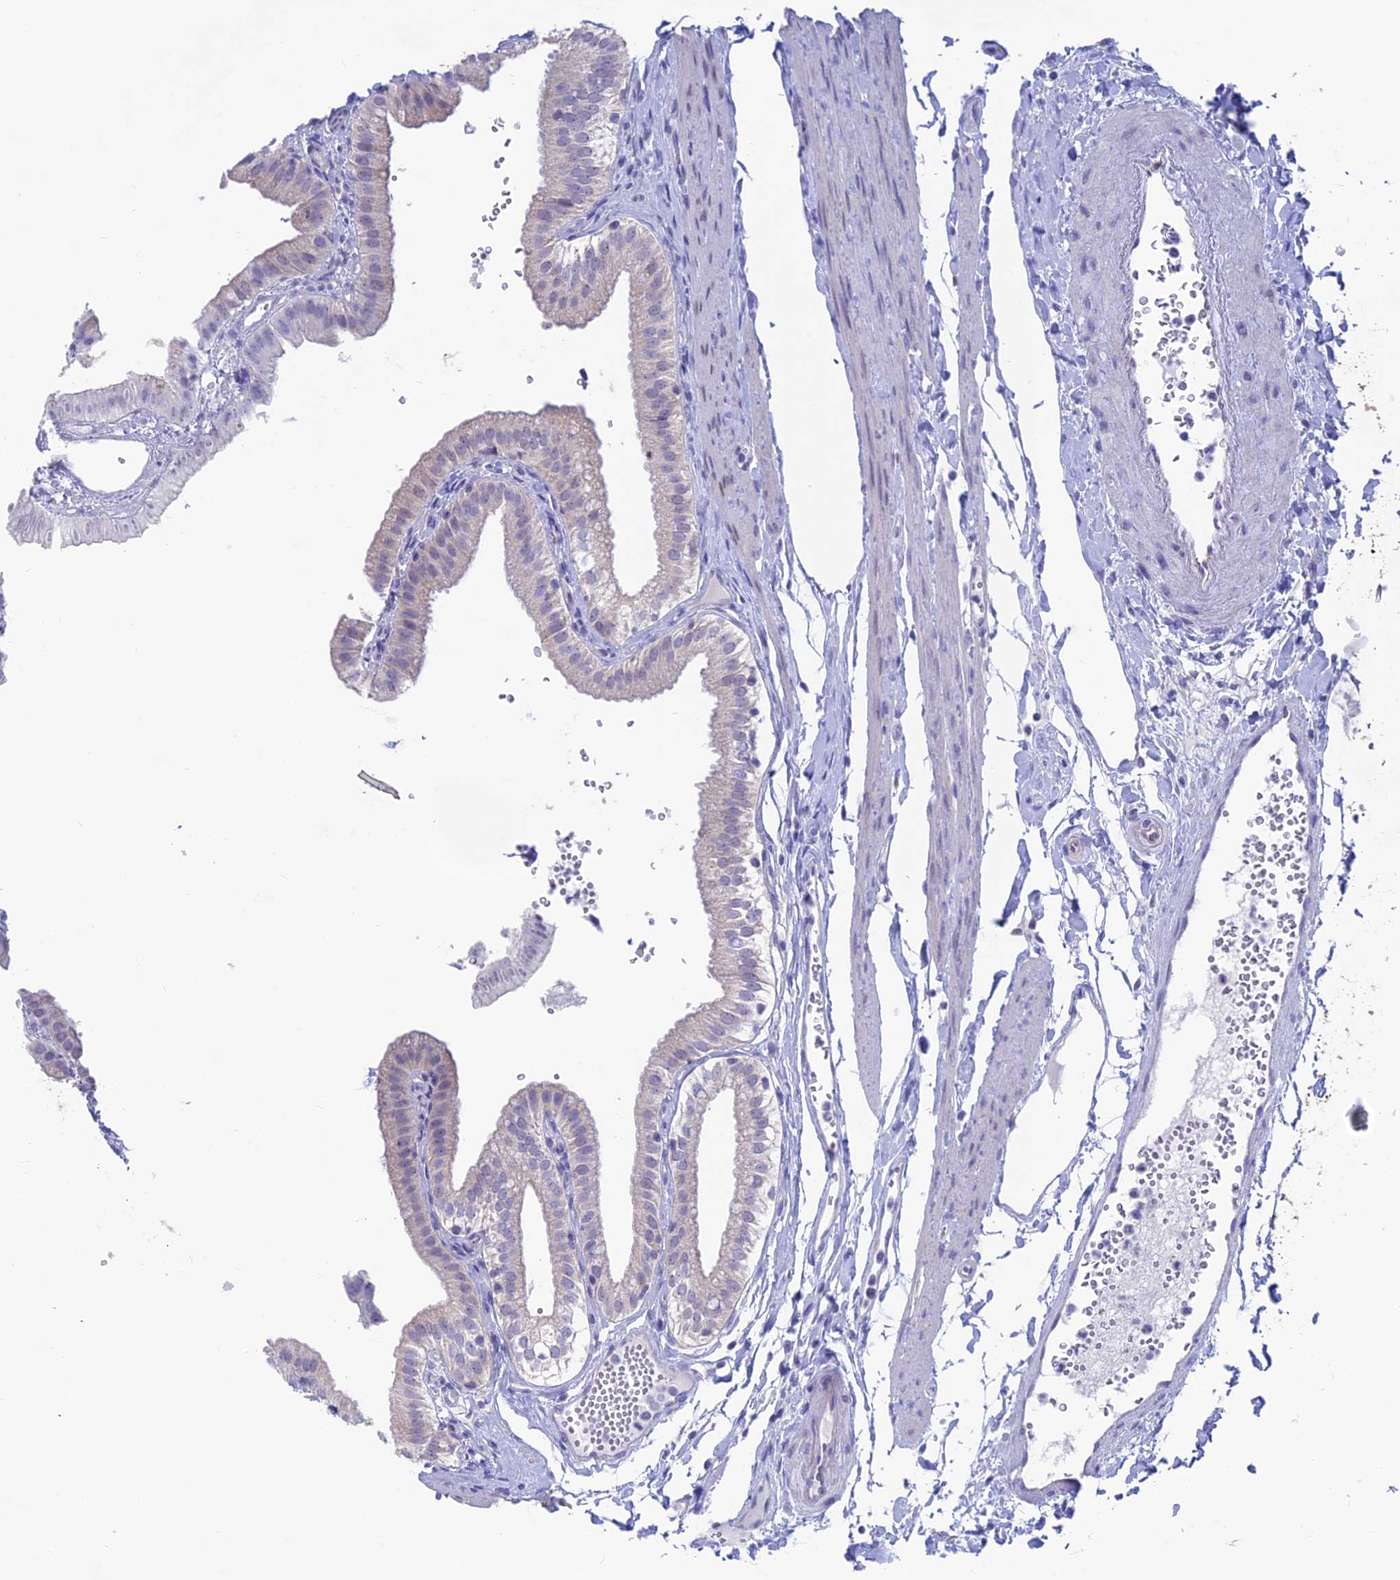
{"staining": {"intensity": "negative", "quantity": "none", "location": "none"}, "tissue": "gallbladder", "cell_type": "Glandular cells", "image_type": "normal", "snomed": [{"axis": "morphology", "description": "Normal tissue, NOS"}, {"axis": "topography", "description": "Gallbladder"}], "caption": "Glandular cells are negative for protein expression in unremarkable human gallbladder. (DAB immunohistochemistry (IHC) visualized using brightfield microscopy, high magnification).", "gene": "SNTN", "patient": {"sex": "female", "age": 61}}